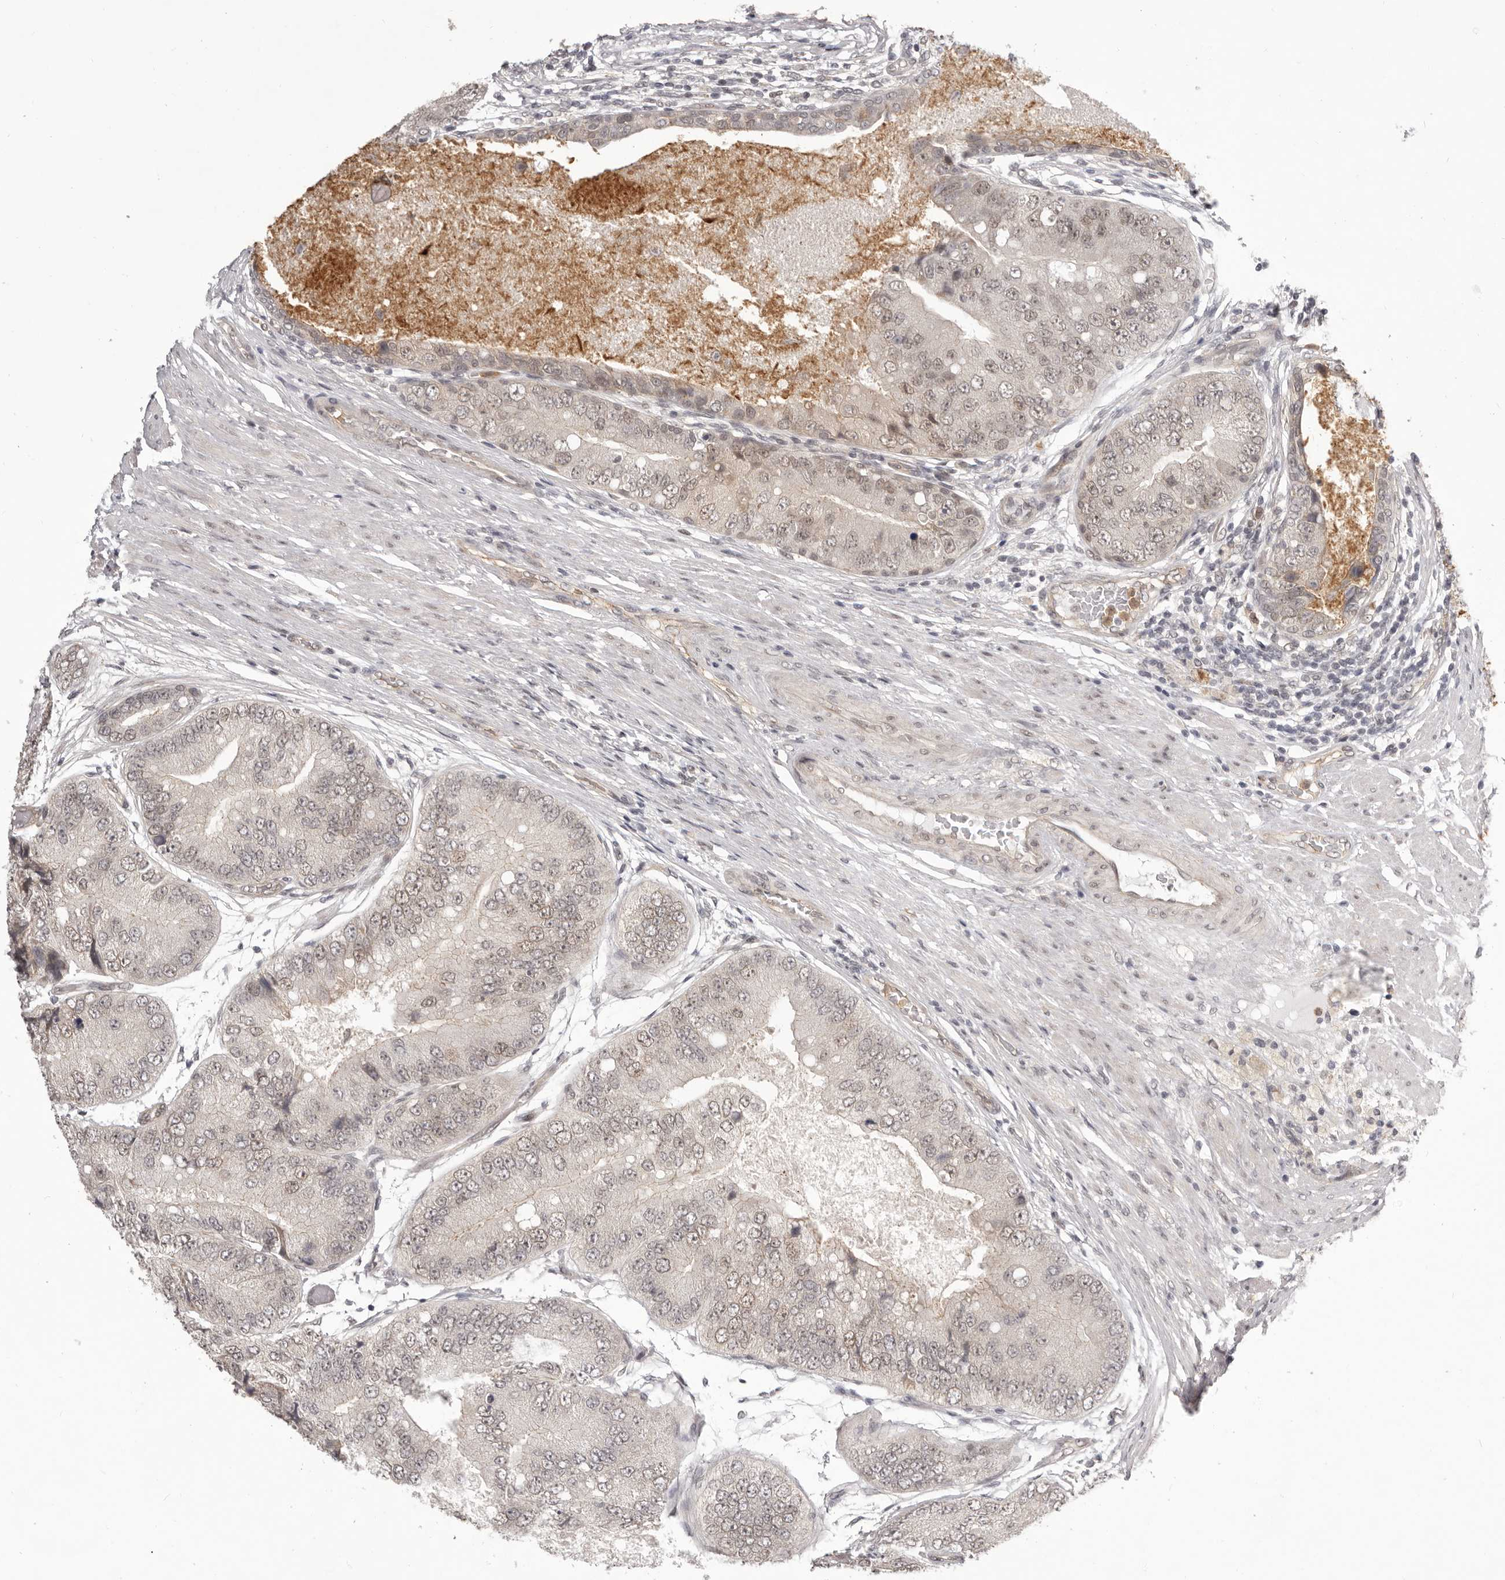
{"staining": {"intensity": "weak", "quantity": "25%-75%", "location": "nuclear"}, "tissue": "prostate cancer", "cell_type": "Tumor cells", "image_type": "cancer", "snomed": [{"axis": "morphology", "description": "Adenocarcinoma, High grade"}, {"axis": "topography", "description": "Prostate"}], "caption": "Immunohistochemical staining of human prostate cancer shows low levels of weak nuclear protein positivity in approximately 25%-75% of tumor cells.", "gene": "RNF2", "patient": {"sex": "male", "age": 70}}